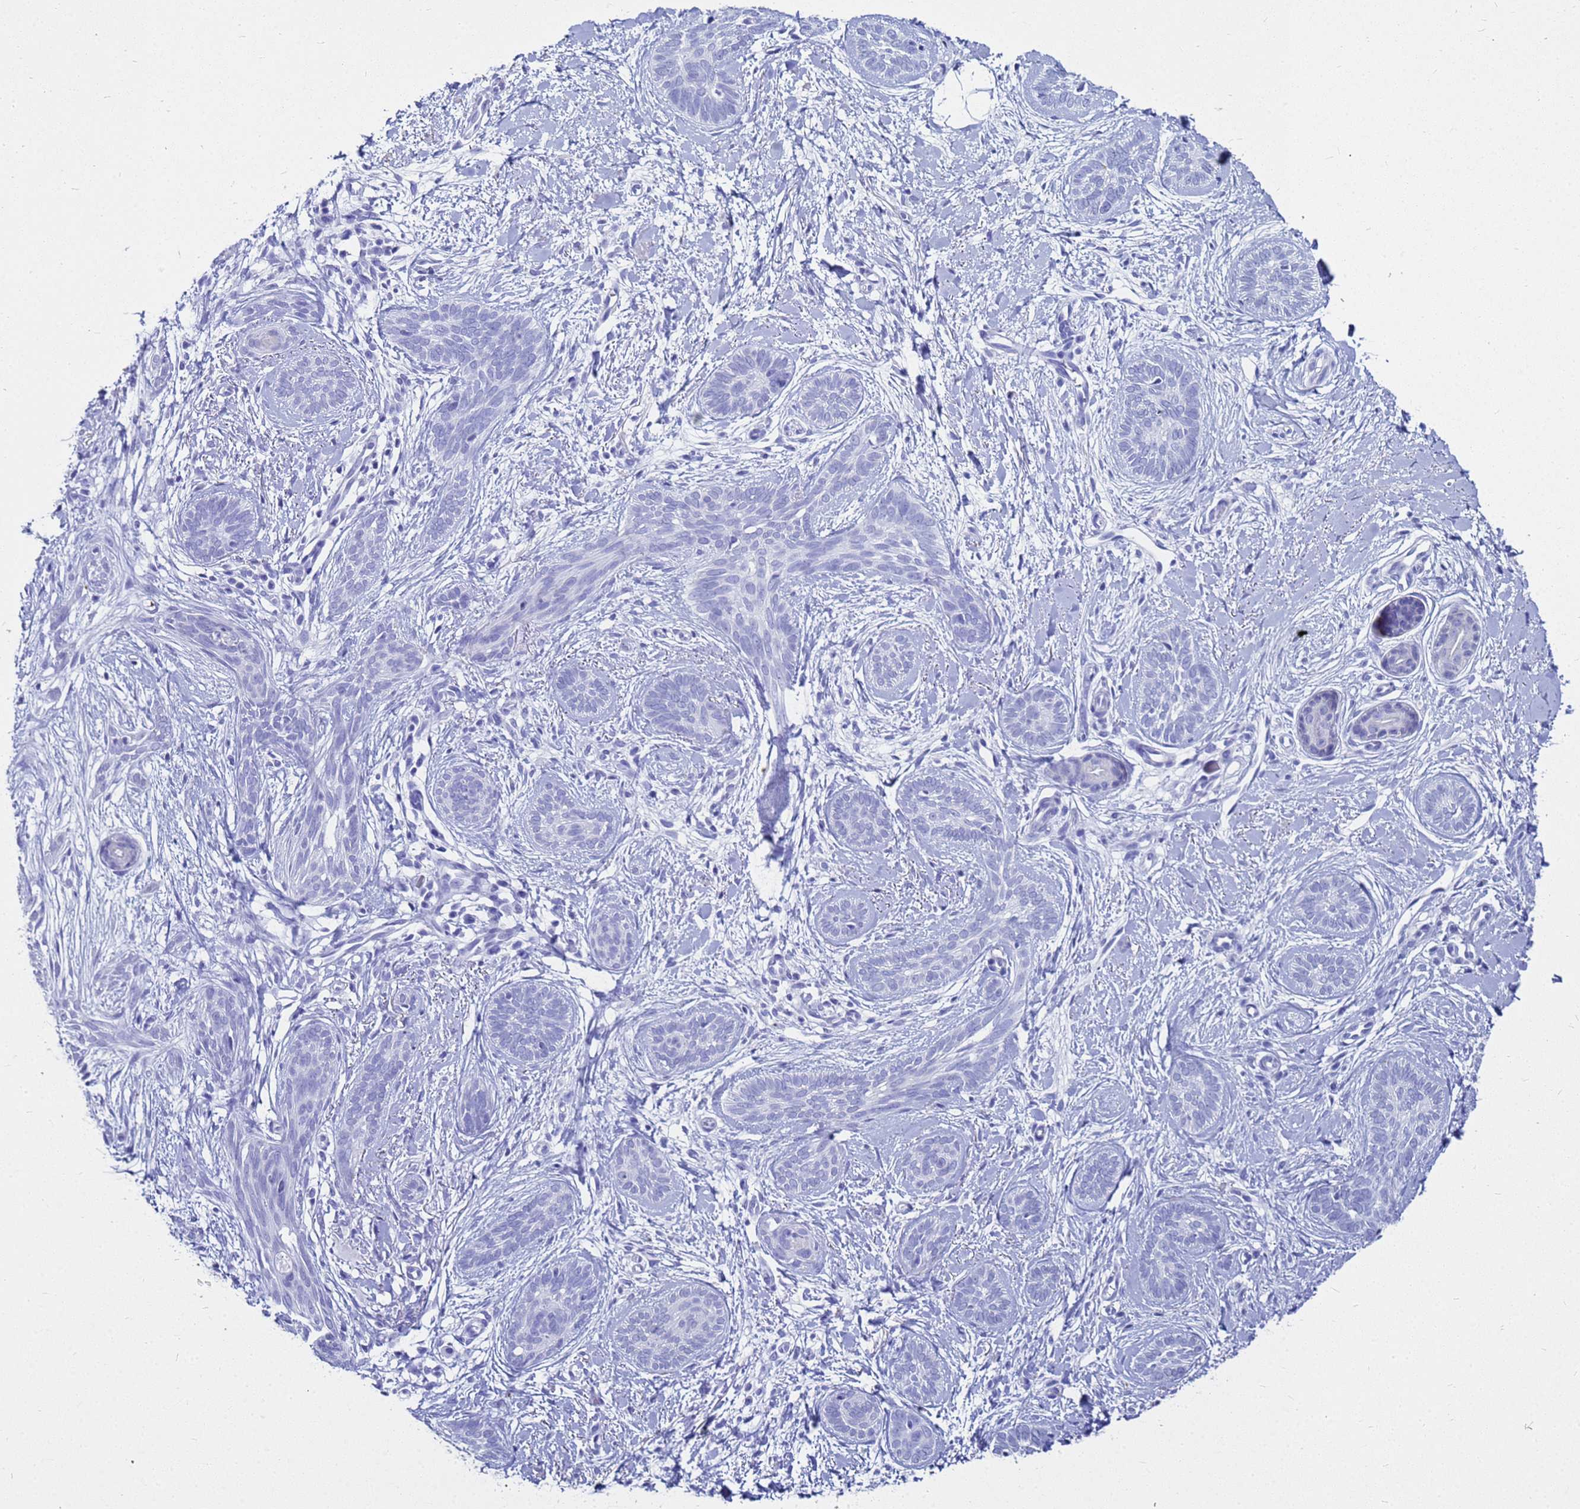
{"staining": {"intensity": "negative", "quantity": "none", "location": "none"}, "tissue": "skin cancer", "cell_type": "Tumor cells", "image_type": "cancer", "snomed": [{"axis": "morphology", "description": "Basal cell carcinoma"}, {"axis": "topography", "description": "Skin"}], "caption": "The micrograph demonstrates no significant positivity in tumor cells of skin basal cell carcinoma.", "gene": "CKB", "patient": {"sex": "female", "age": 81}}